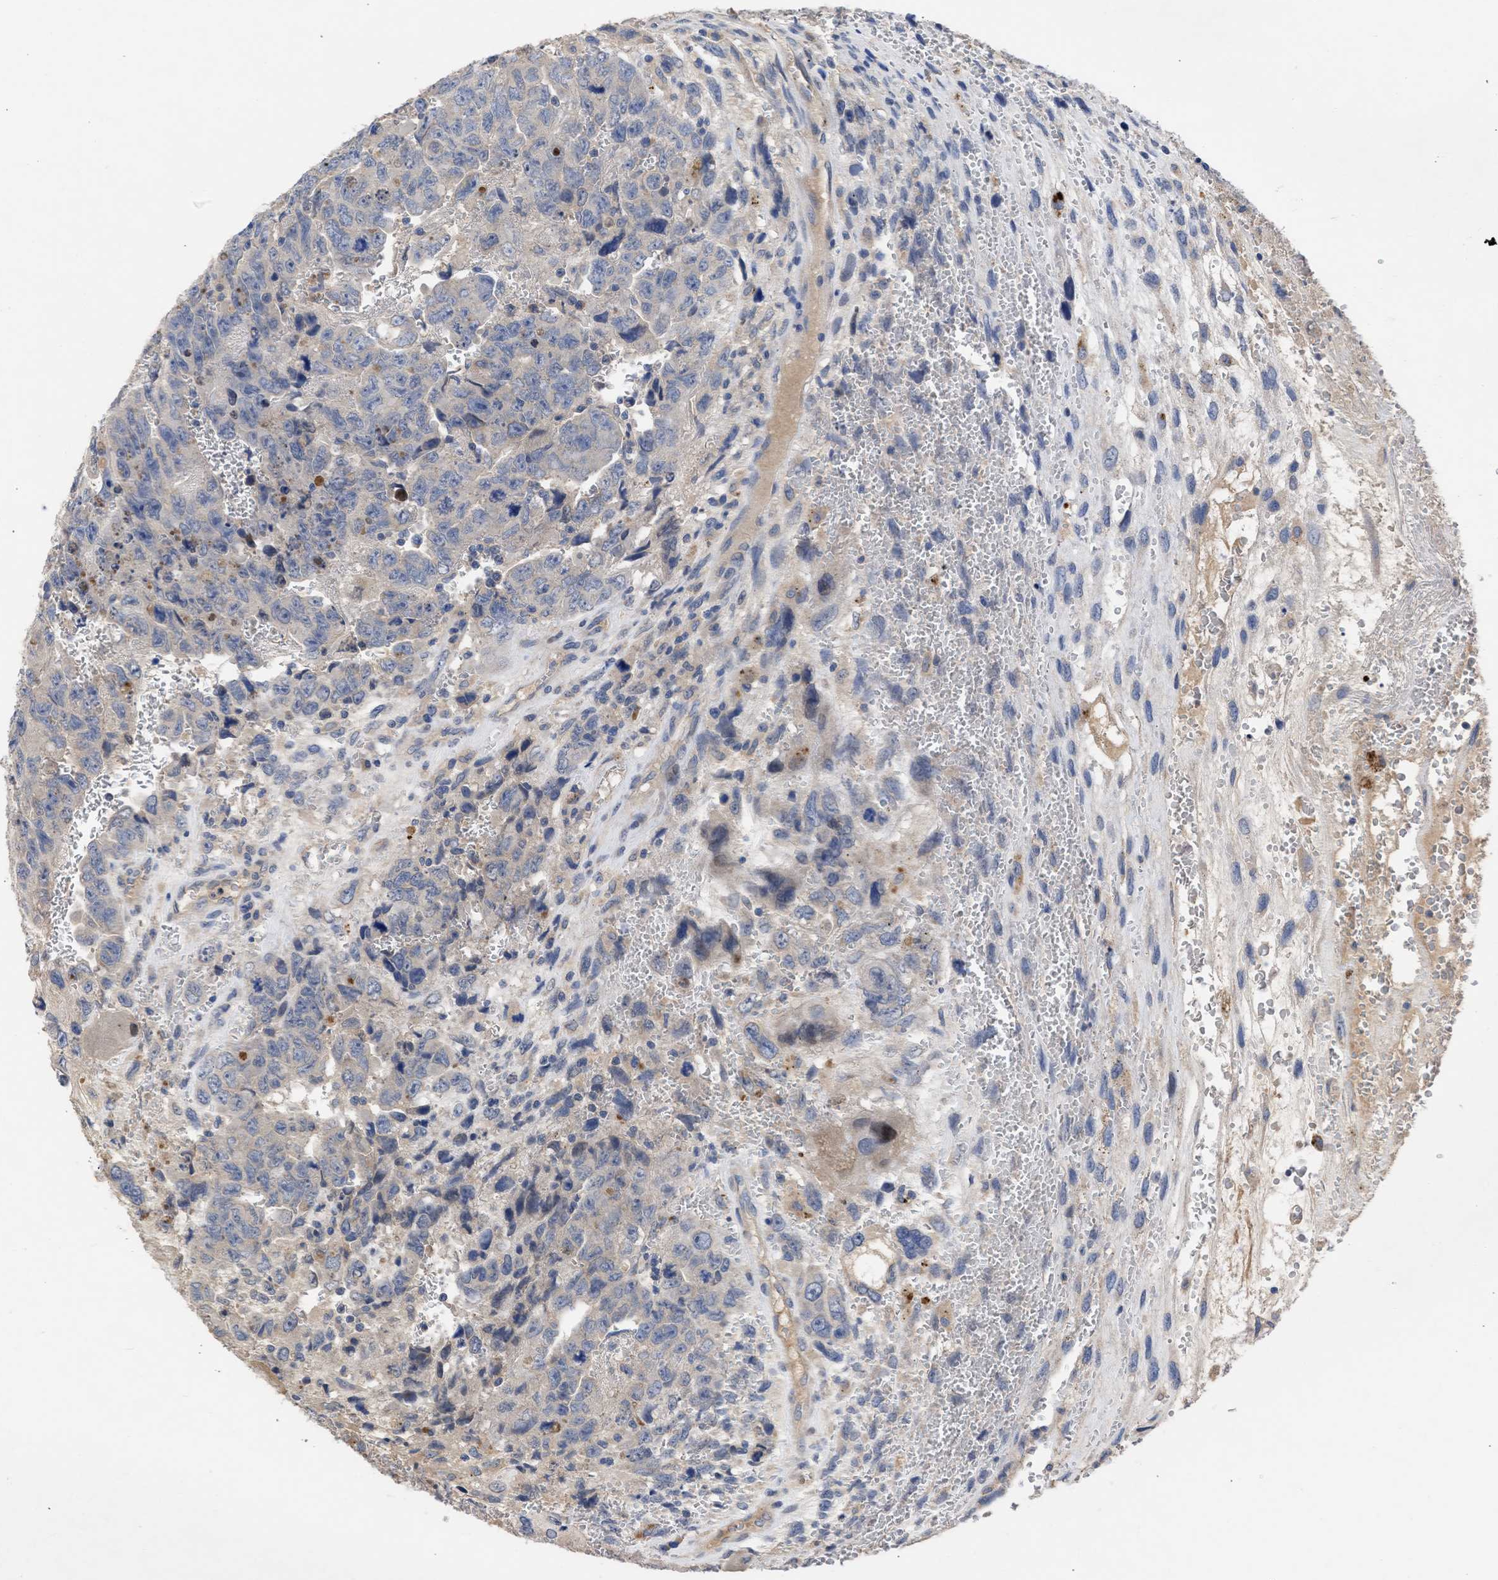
{"staining": {"intensity": "negative", "quantity": "none", "location": "none"}, "tissue": "testis cancer", "cell_type": "Tumor cells", "image_type": "cancer", "snomed": [{"axis": "morphology", "description": "Carcinoma, Embryonal, NOS"}, {"axis": "topography", "description": "Testis"}], "caption": "IHC photomicrograph of testis cancer stained for a protein (brown), which demonstrates no staining in tumor cells. (Brightfield microscopy of DAB IHC at high magnification).", "gene": "ARHGEF4", "patient": {"sex": "male", "age": 28}}